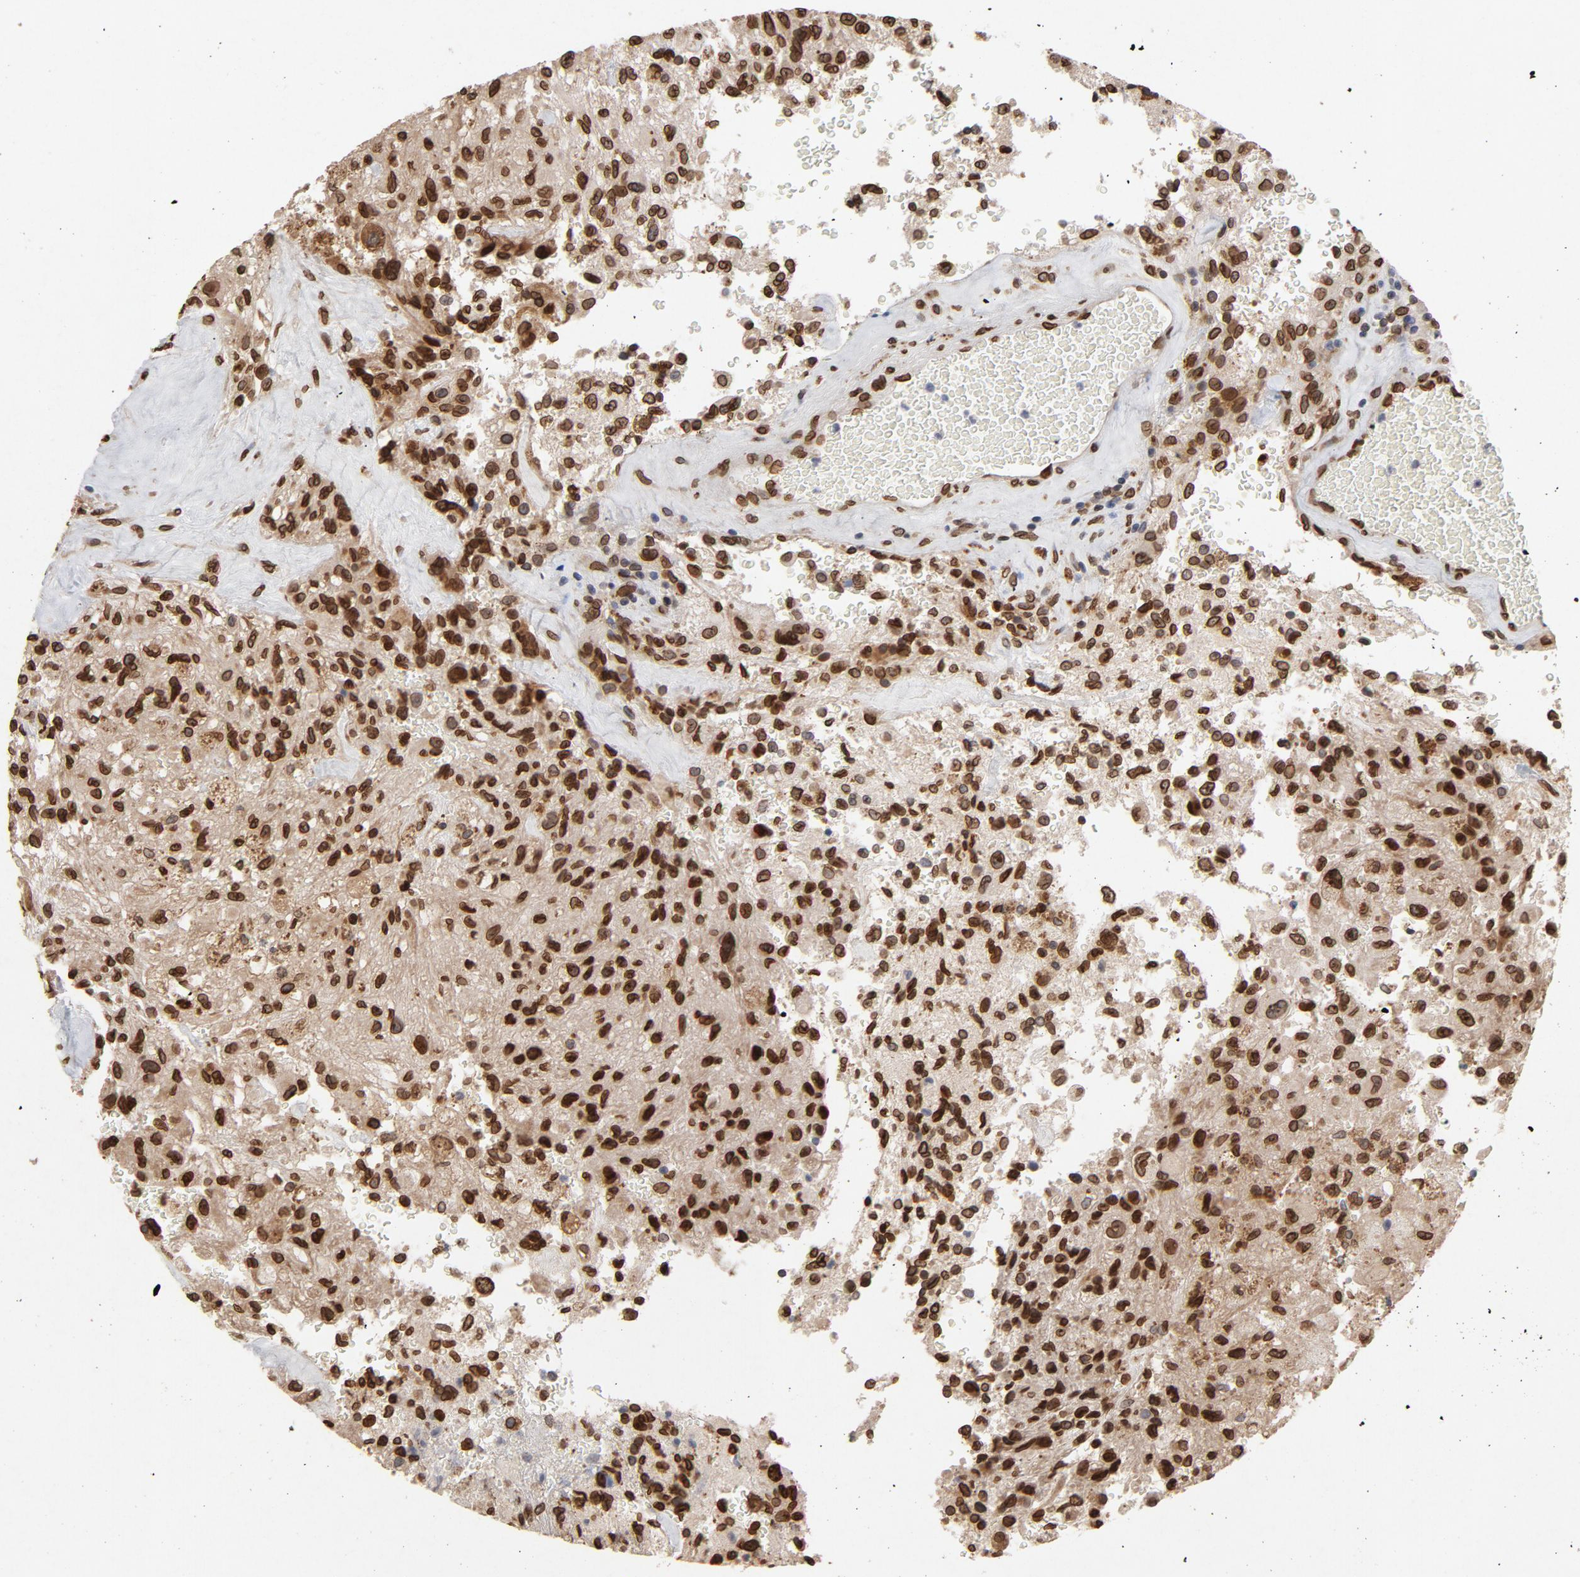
{"staining": {"intensity": "strong", "quantity": ">75%", "location": "cytoplasmic/membranous,nuclear"}, "tissue": "glioma", "cell_type": "Tumor cells", "image_type": "cancer", "snomed": [{"axis": "morphology", "description": "Normal tissue, NOS"}, {"axis": "morphology", "description": "Glioma, malignant, High grade"}, {"axis": "topography", "description": "Cerebral cortex"}], "caption": "This image exhibits immunohistochemistry staining of malignant high-grade glioma, with high strong cytoplasmic/membranous and nuclear staining in approximately >75% of tumor cells.", "gene": "LMNA", "patient": {"sex": "male", "age": 56}}